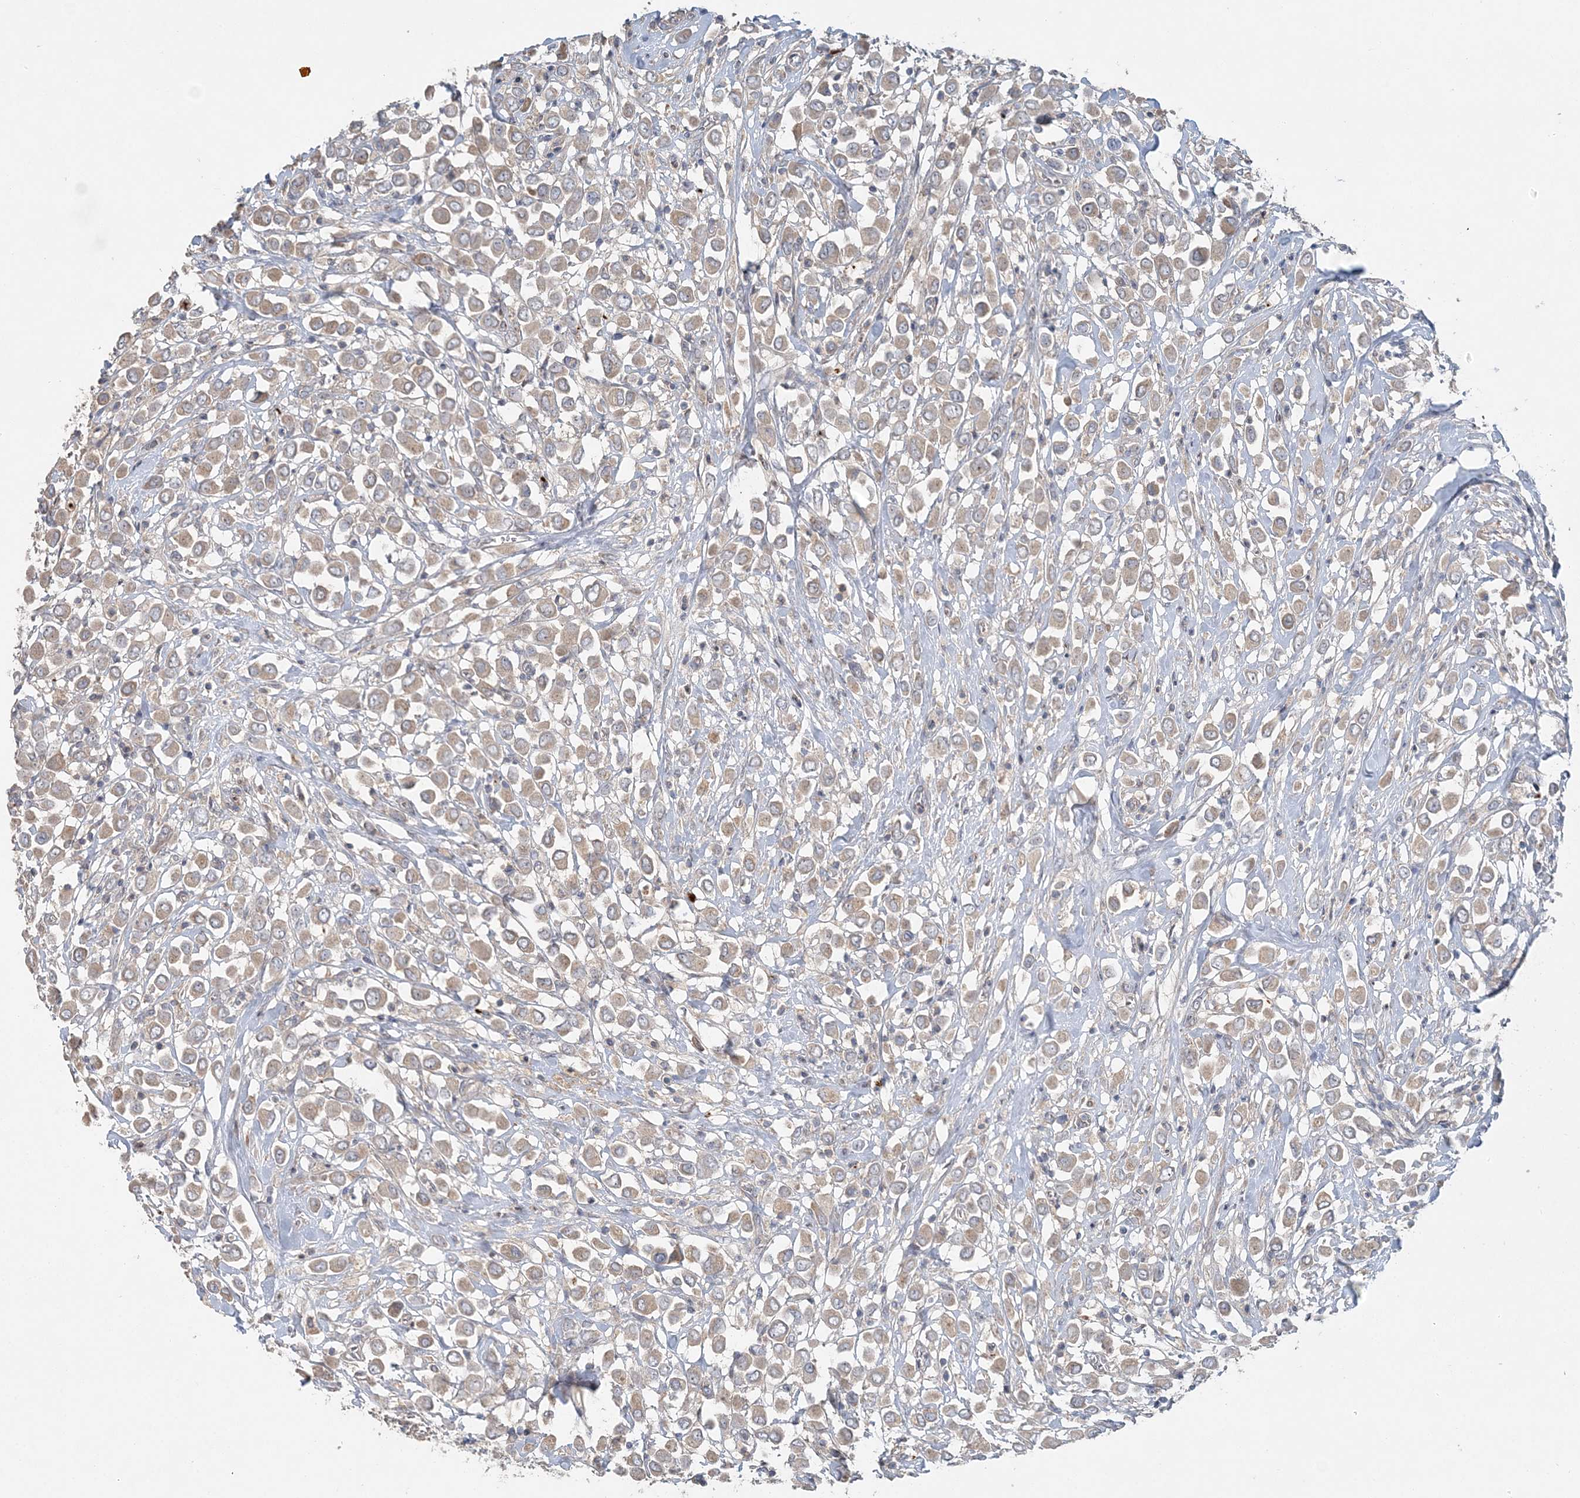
{"staining": {"intensity": "weak", "quantity": ">75%", "location": "cytoplasmic/membranous"}, "tissue": "breast cancer", "cell_type": "Tumor cells", "image_type": "cancer", "snomed": [{"axis": "morphology", "description": "Duct carcinoma"}, {"axis": "topography", "description": "Breast"}], "caption": "Immunohistochemistry (IHC) histopathology image of breast cancer stained for a protein (brown), which displays low levels of weak cytoplasmic/membranous positivity in approximately >75% of tumor cells.", "gene": "SLC4A10", "patient": {"sex": "female", "age": 61}}